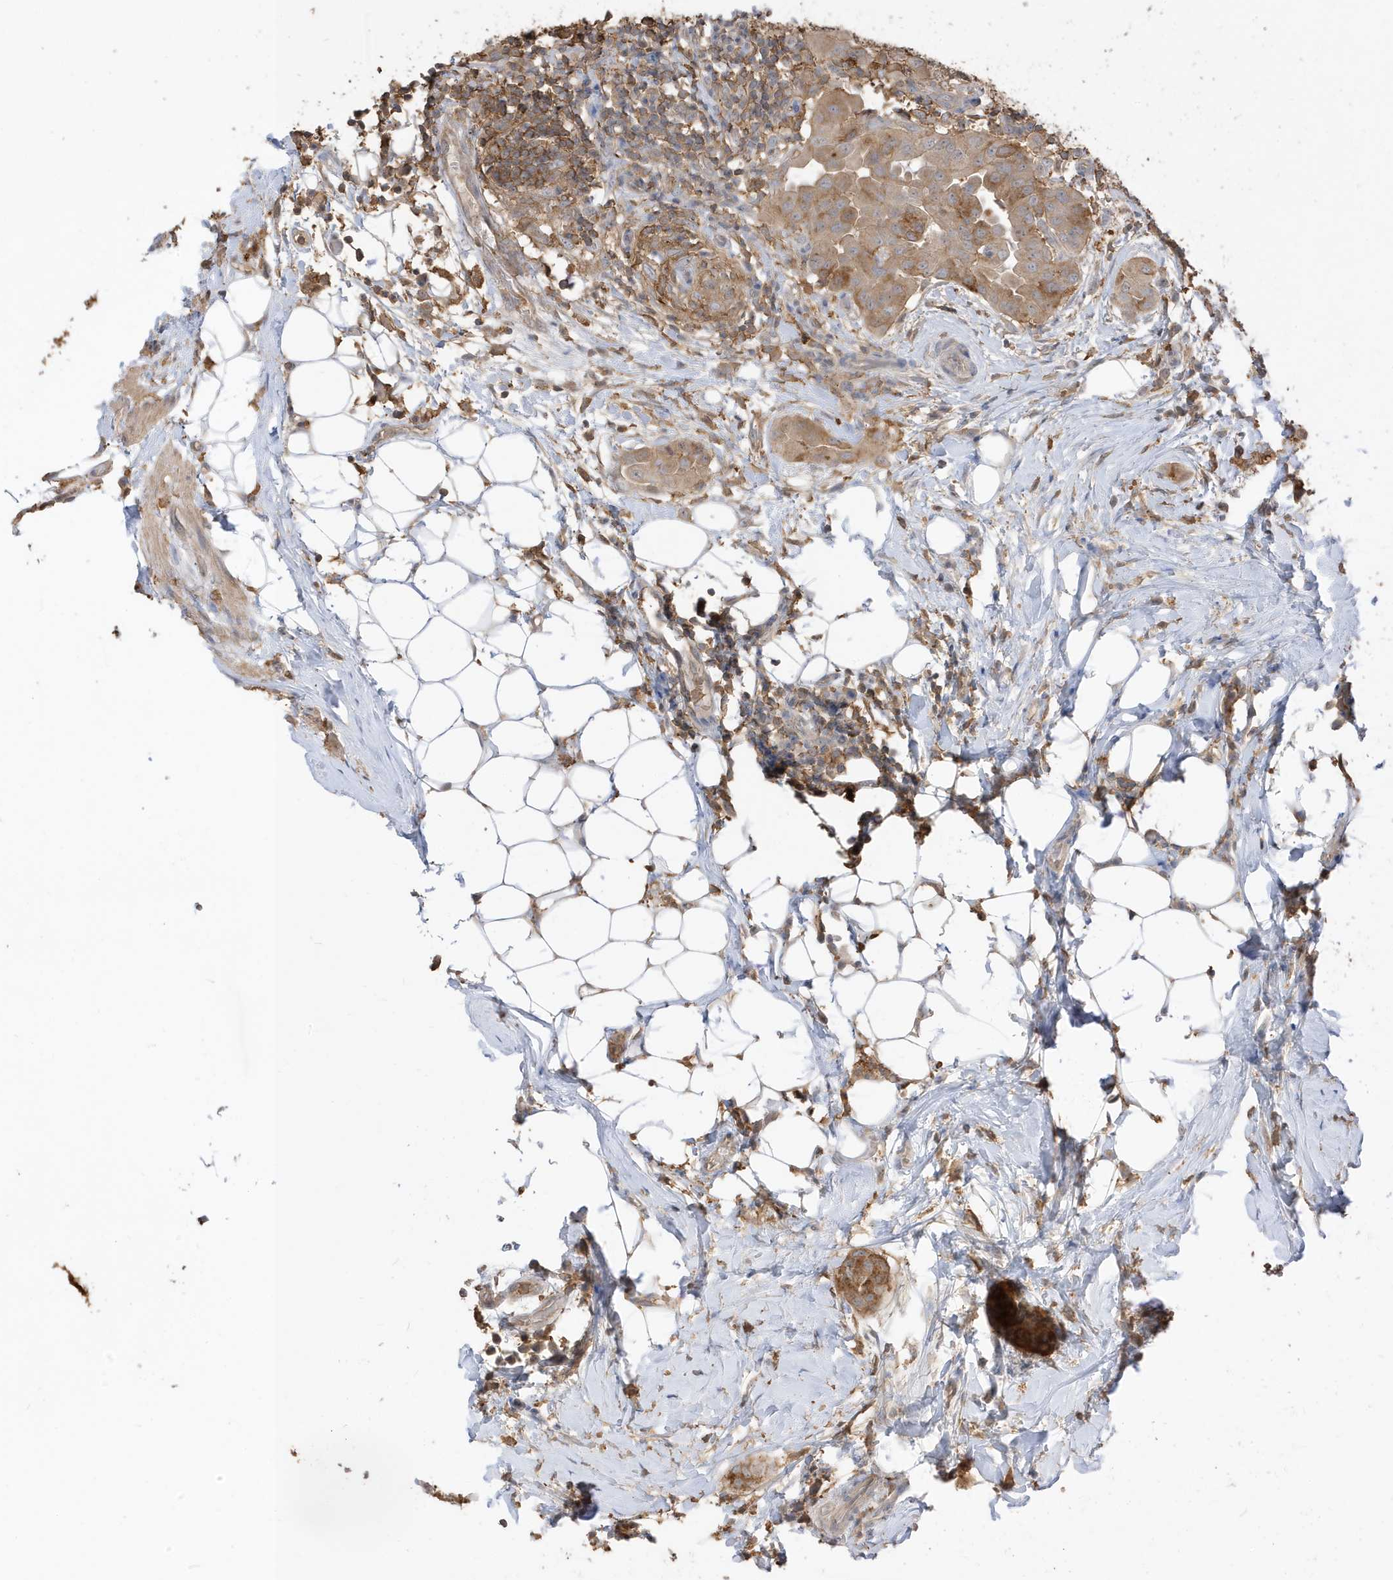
{"staining": {"intensity": "moderate", "quantity": "25%-75%", "location": "cytoplasmic/membranous"}, "tissue": "thyroid cancer", "cell_type": "Tumor cells", "image_type": "cancer", "snomed": [{"axis": "morphology", "description": "Papillary adenocarcinoma, NOS"}, {"axis": "topography", "description": "Thyroid gland"}], "caption": "Immunohistochemistry staining of thyroid papillary adenocarcinoma, which displays medium levels of moderate cytoplasmic/membranous staining in approximately 25%-75% of tumor cells indicating moderate cytoplasmic/membranous protein expression. The staining was performed using DAB (3,3'-diaminobenzidine) (brown) for protein detection and nuclei were counterstained in hematoxylin (blue).", "gene": "ZBTB8A", "patient": {"sex": "male", "age": 33}}